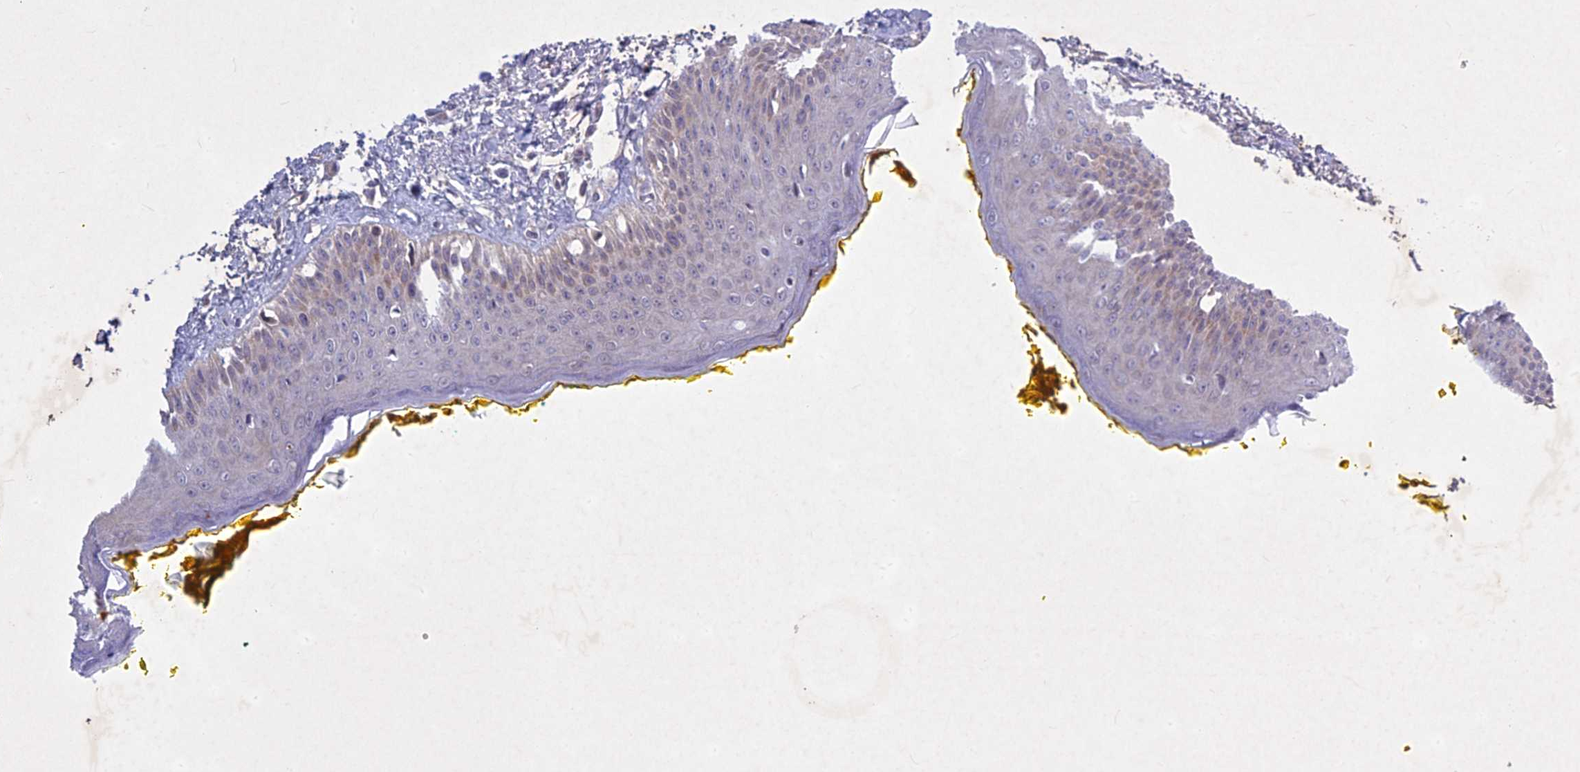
{"staining": {"intensity": "weak", "quantity": "25%-75%", "location": "cytoplasmic/membranous"}, "tissue": "oral mucosa", "cell_type": "Squamous epithelial cells", "image_type": "normal", "snomed": [{"axis": "morphology", "description": "Normal tissue, NOS"}, {"axis": "topography", "description": "Oral tissue"}], "caption": "An image of human oral mucosa stained for a protein demonstrates weak cytoplasmic/membranous brown staining in squamous epithelial cells.", "gene": "PTHLH", "patient": {"sex": "female", "age": 70}}